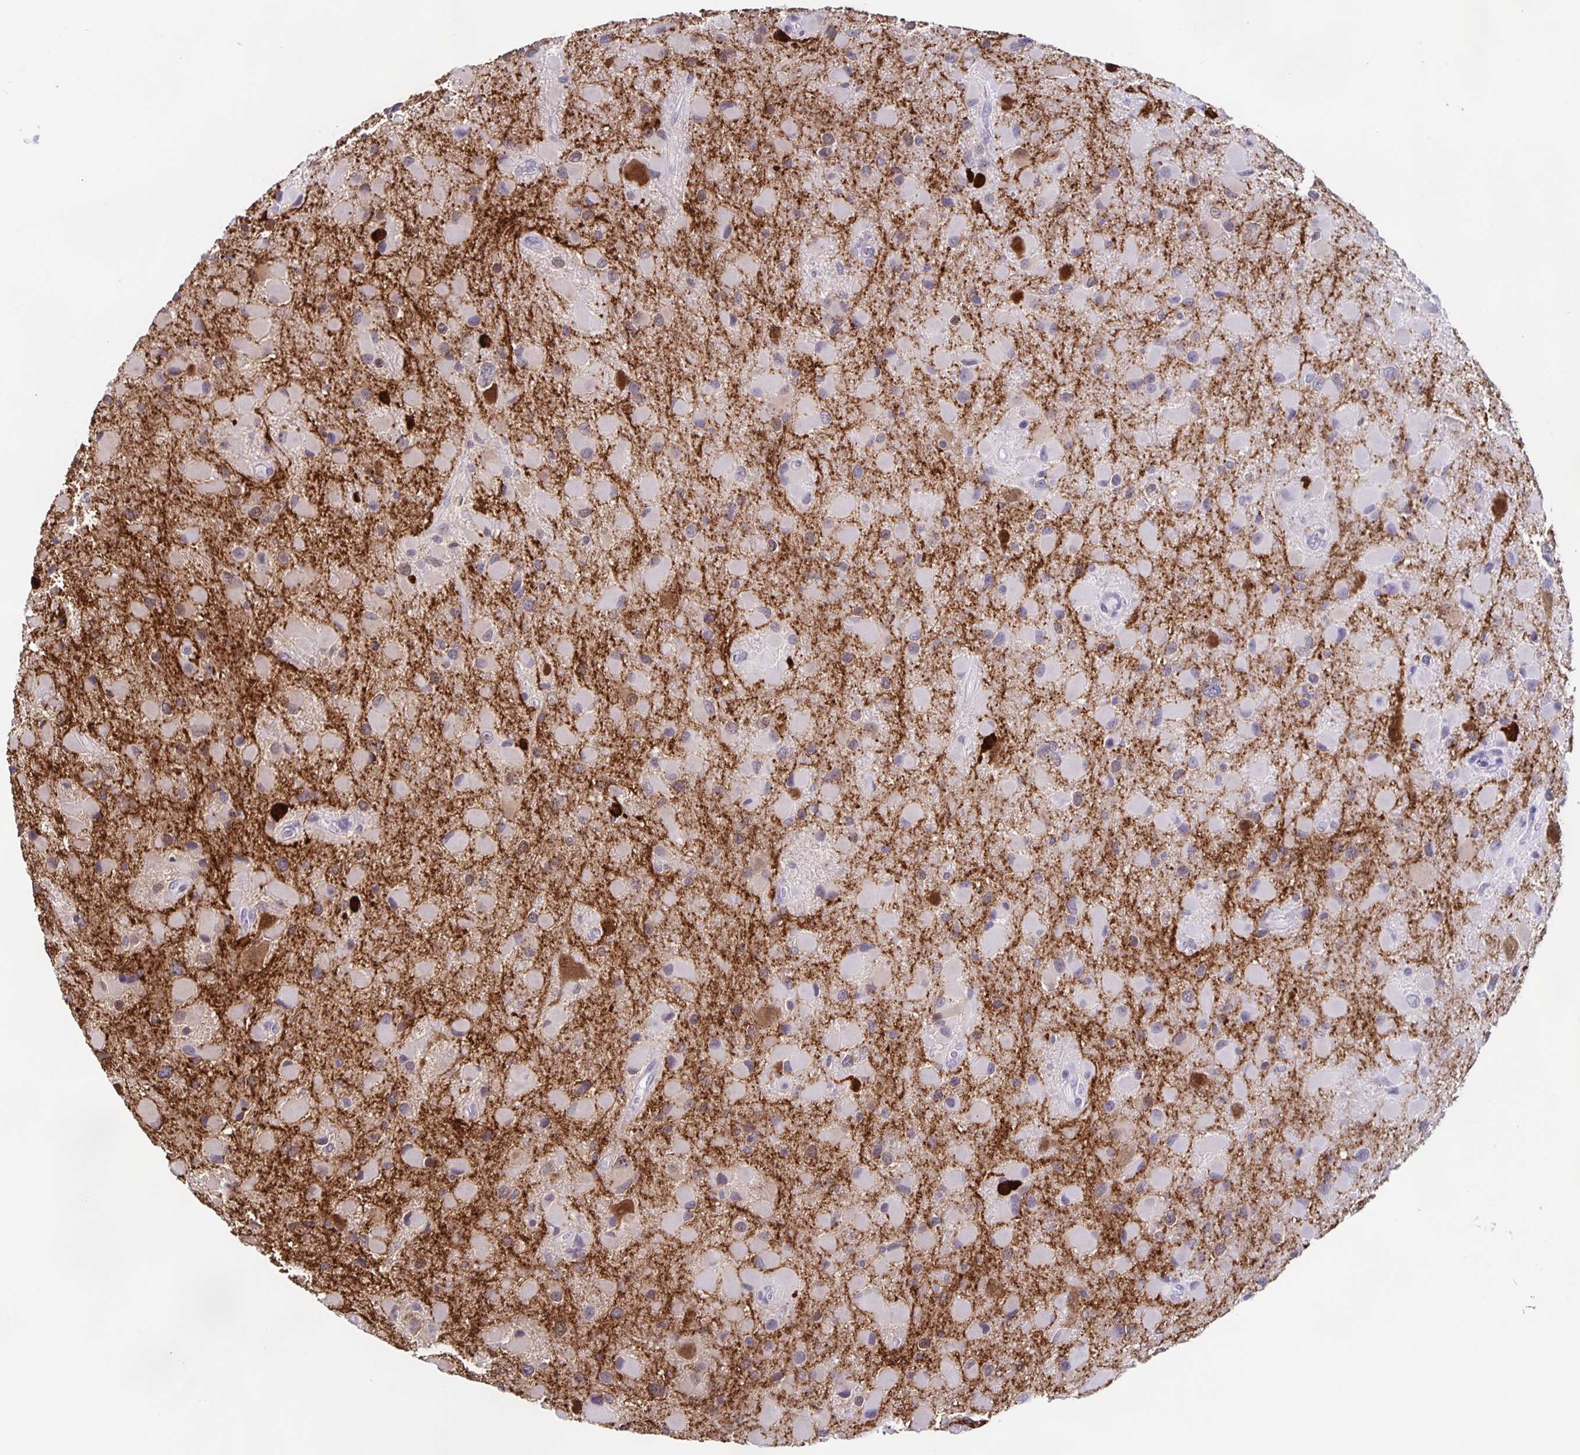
{"staining": {"intensity": "negative", "quantity": "none", "location": "none"}, "tissue": "glioma", "cell_type": "Tumor cells", "image_type": "cancer", "snomed": [{"axis": "morphology", "description": "Glioma, malignant, Low grade"}, {"axis": "topography", "description": "Brain"}], "caption": "Malignant glioma (low-grade) stained for a protein using immunohistochemistry exhibits no expression tumor cells.", "gene": "TPPP", "patient": {"sex": "female", "age": 32}}